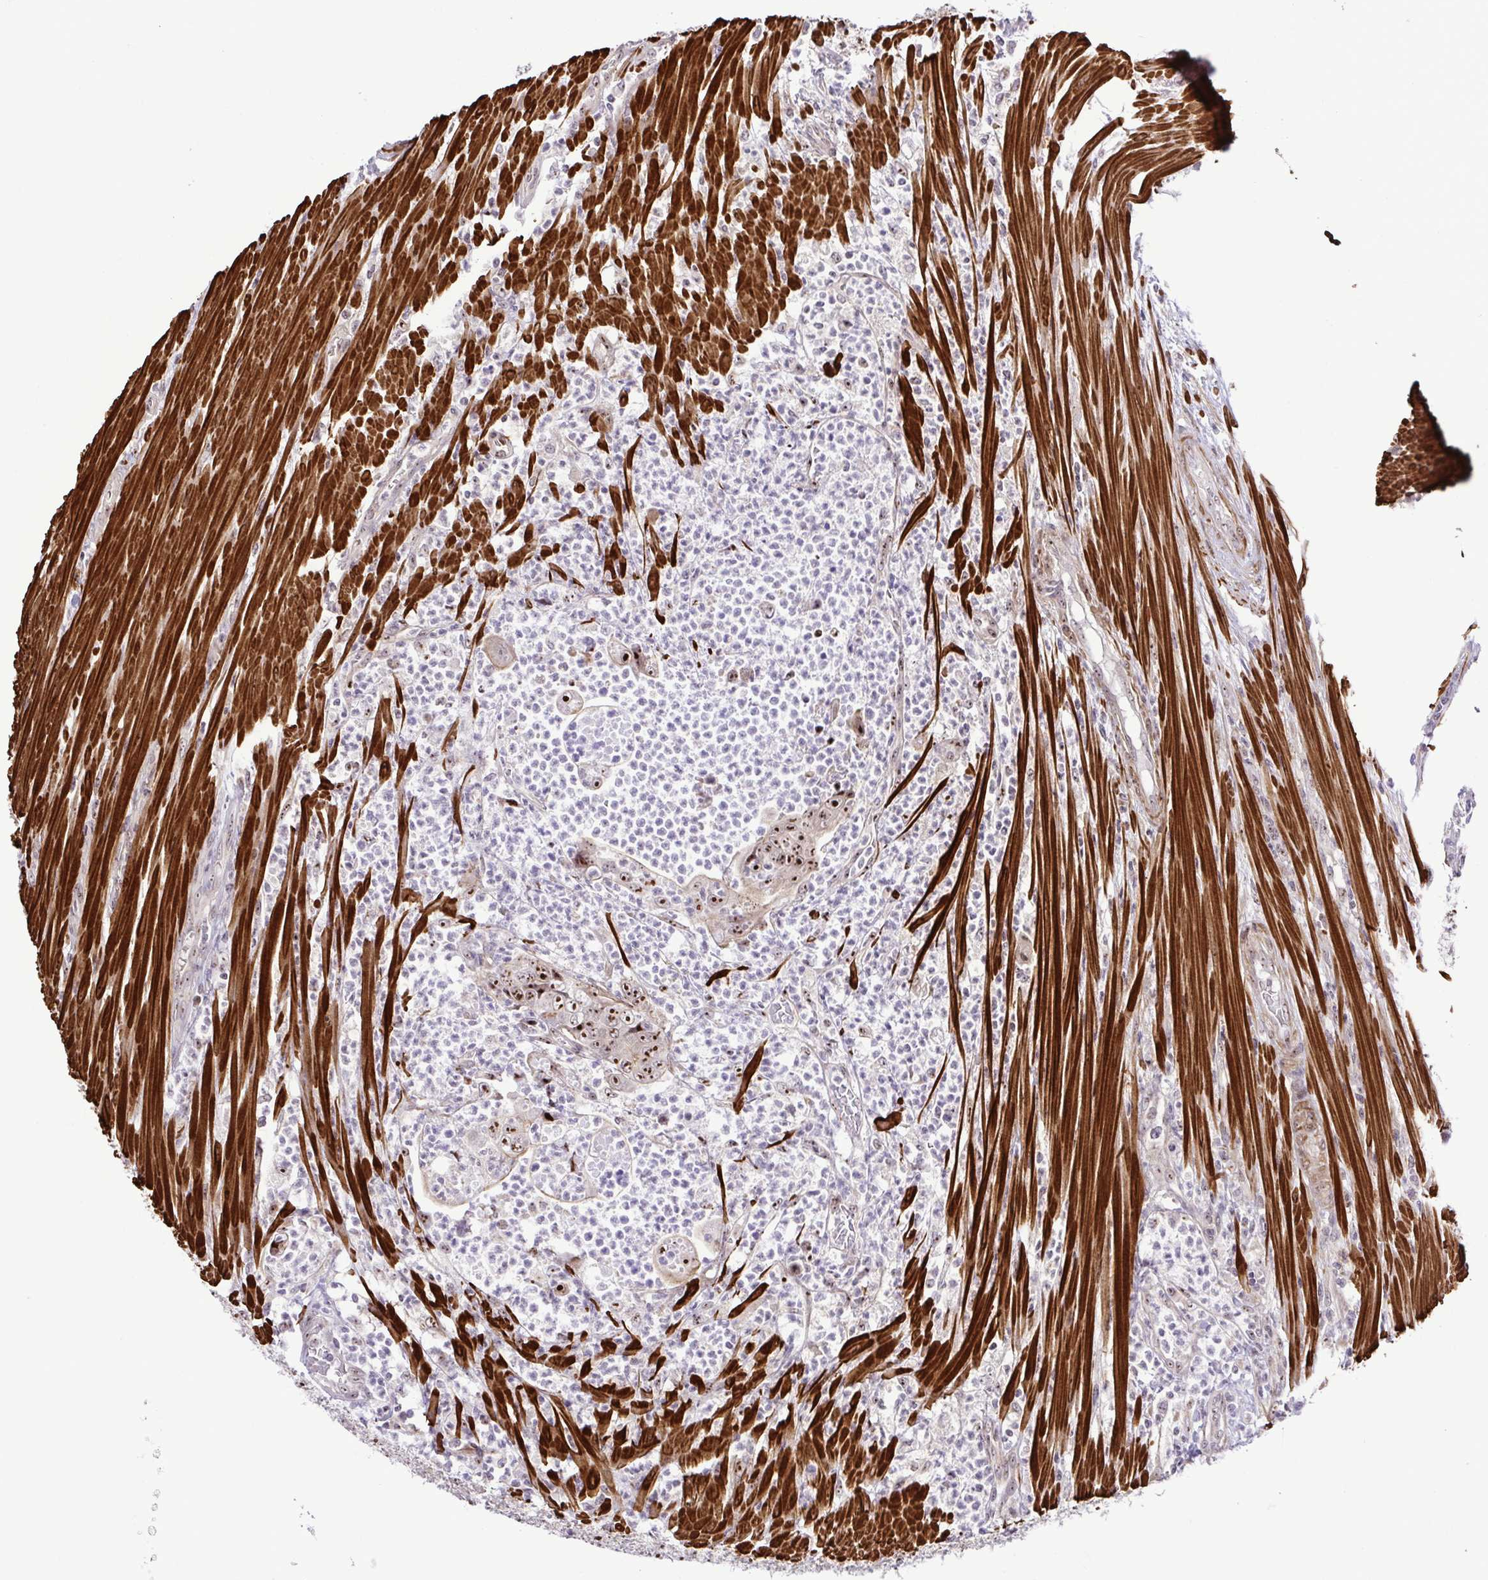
{"staining": {"intensity": "moderate", "quantity": ">75%", "location": "nuclear"}, "tissue": "colorectal cancer", "cell_type": "Tumor cells", "image_type": "cancer", "snomed": [{"axis": "morphology", "description": "Adenocarcinoma, NOS"}, {"axis": "topography", "description": "Colon"}], "caption": "The image shows immunohistochemical staining of adenocarcinoma (colorectal). There is moderate nuclear positivity is seen in about >75% of tumor cells.", "gene": "RSL24D1", "patient": {"sex": "female", "age": 48}}